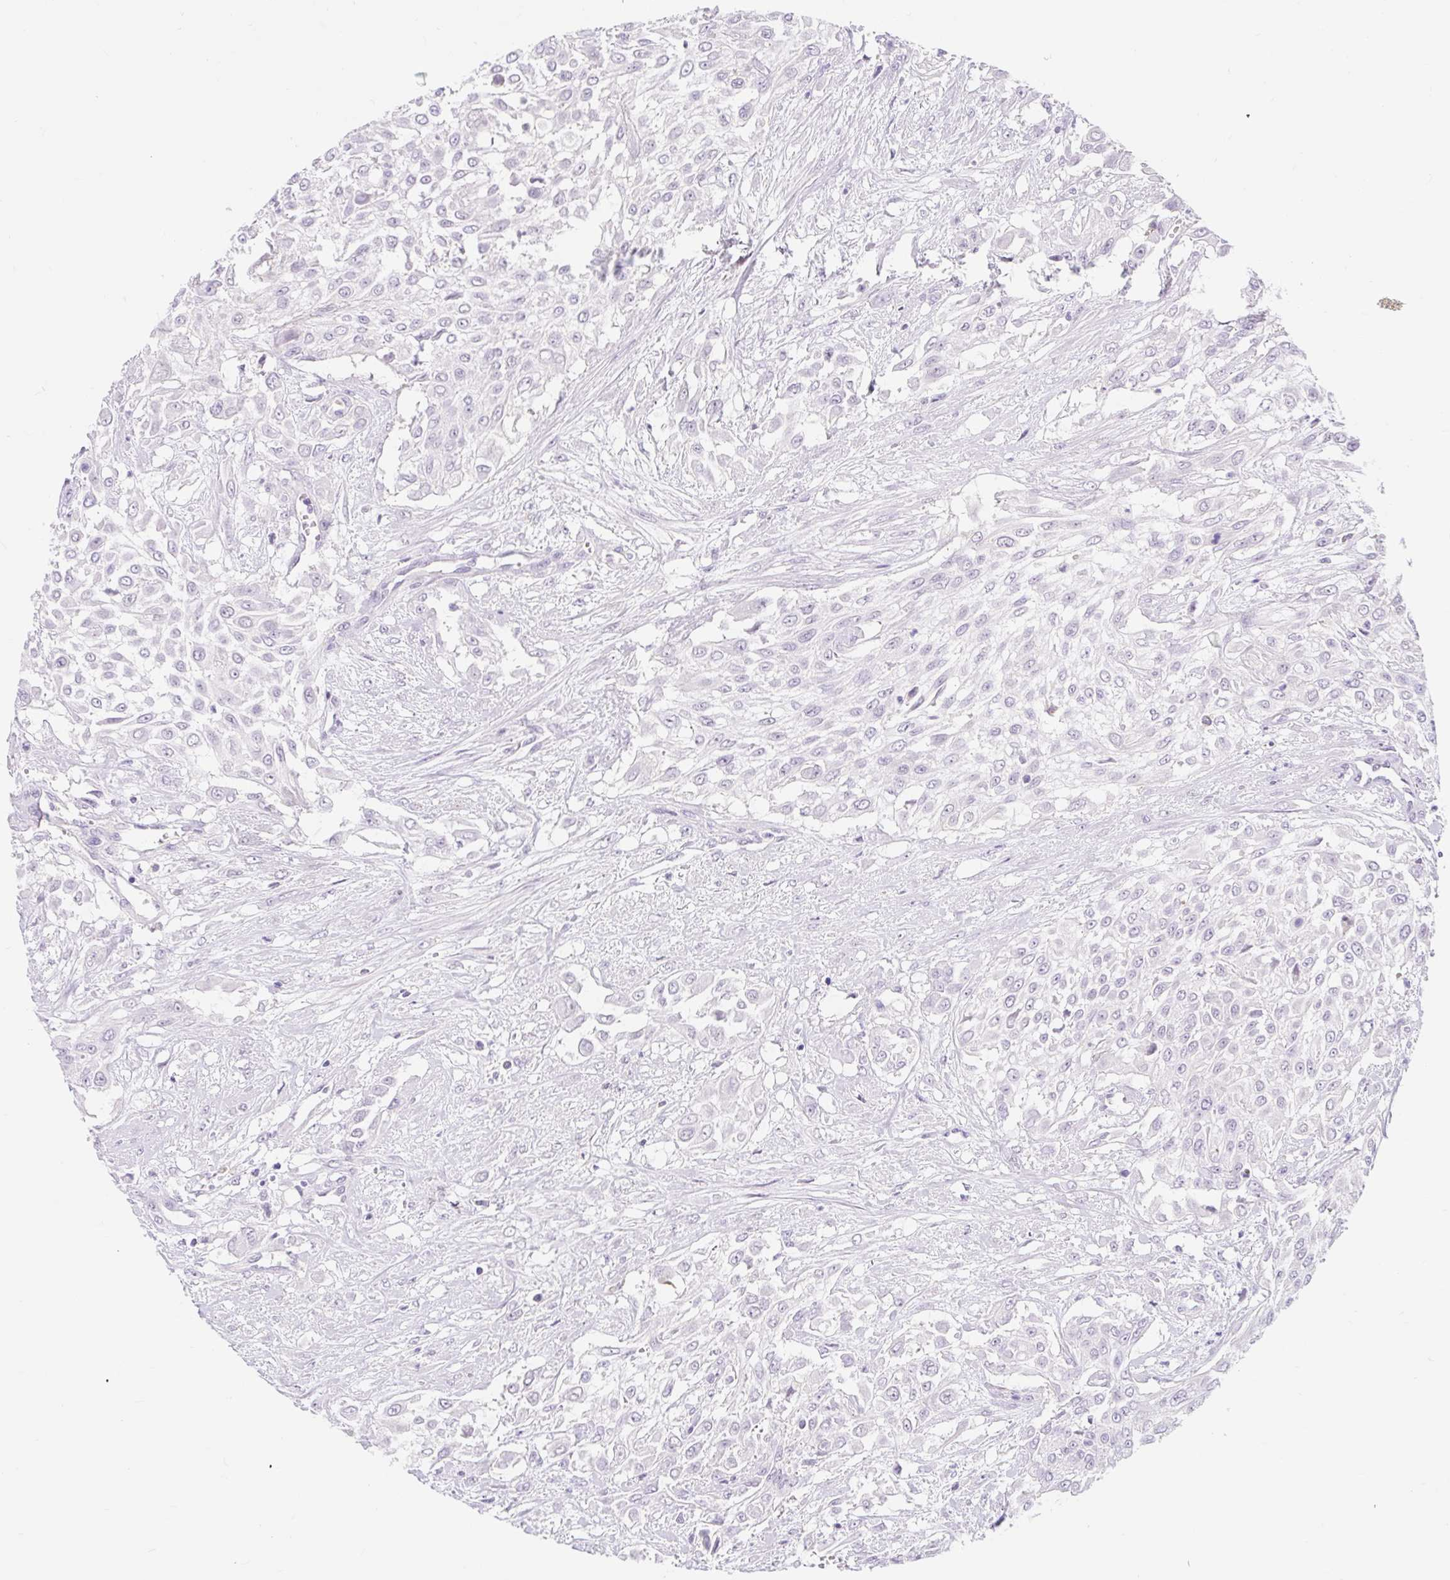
{"staining": {"intensity": "negative", "quantity": "none", "location": "none"}, "tissue": "urothelial cancer", "cell_type": "Tumor cells", "image_type": "cancer", "snomed": [{"axis": "morphology", "description": "Urothelial carcinoma, High grade"}, {"axis": "topography", "description": "Urinary bladder"}], "caption": "Human urothelial cancer stained for a protein using IHC demonstrates no expression in tumor cells.", "gene": "SLC28A1", "patient": {"sex": "male", "age": 57}}